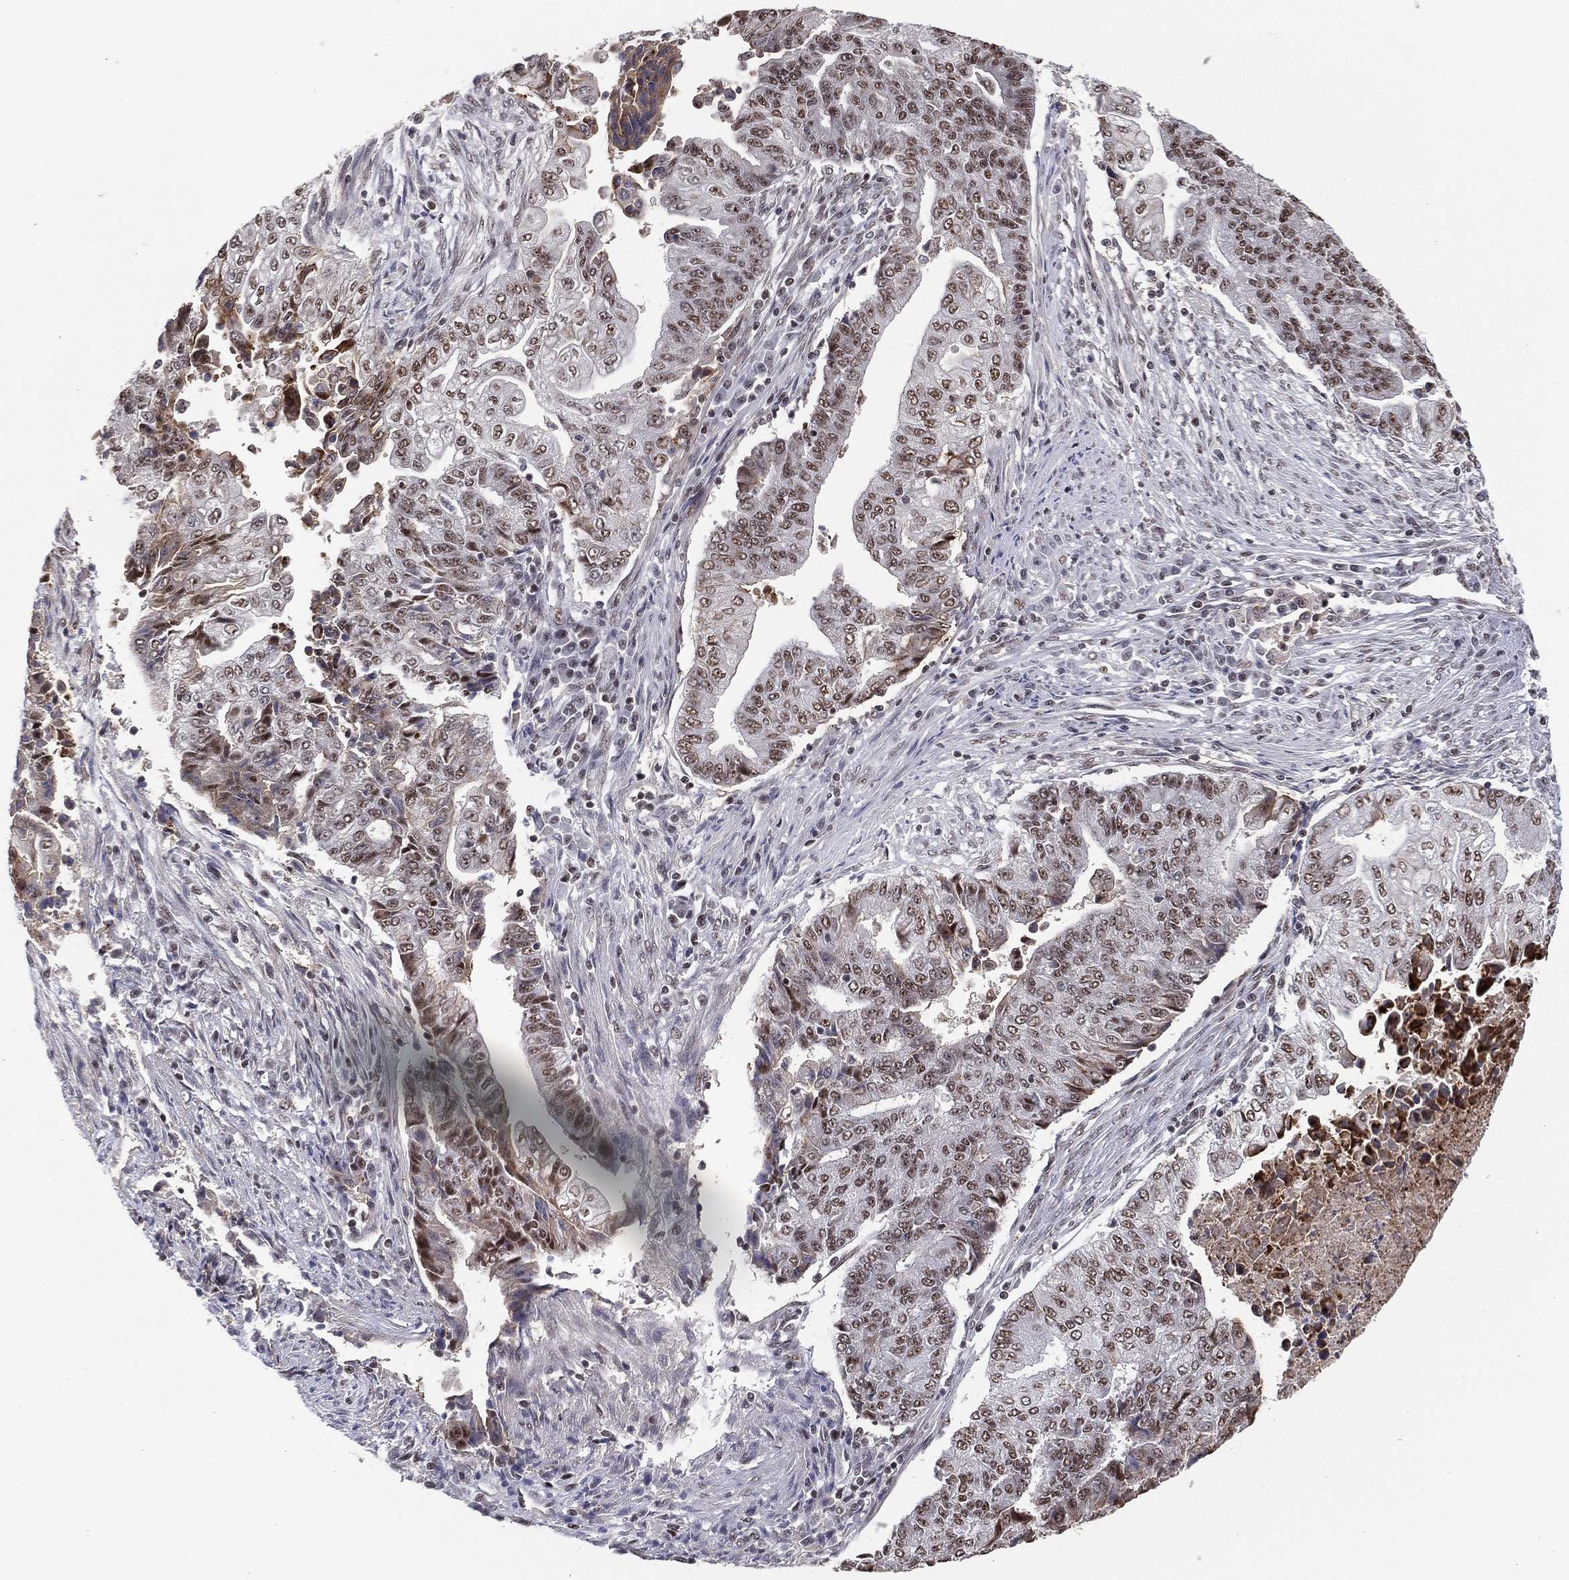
{"staining": {"intensity": "moderate", "quantity": "25%-75%", "location": "nuclear"}, "tissue": "endometrial cancer", "cell_type": "Tumor cells", "image_type": "cancer", "snomed": [{"axis": "morphology", "description": "Adenocarcinoma, NOS"}, {"axis": "topography", "description": "Uterus"}, {"axis": "topography", "description": "Endometrium"}], "caption": "A brown stain labels moderate nuclear staining of a protein in human endometrial adenocarcinoma tumor cells.", "gene": "GPALPP1", "patient": {"sex": "female", "age": 54}}